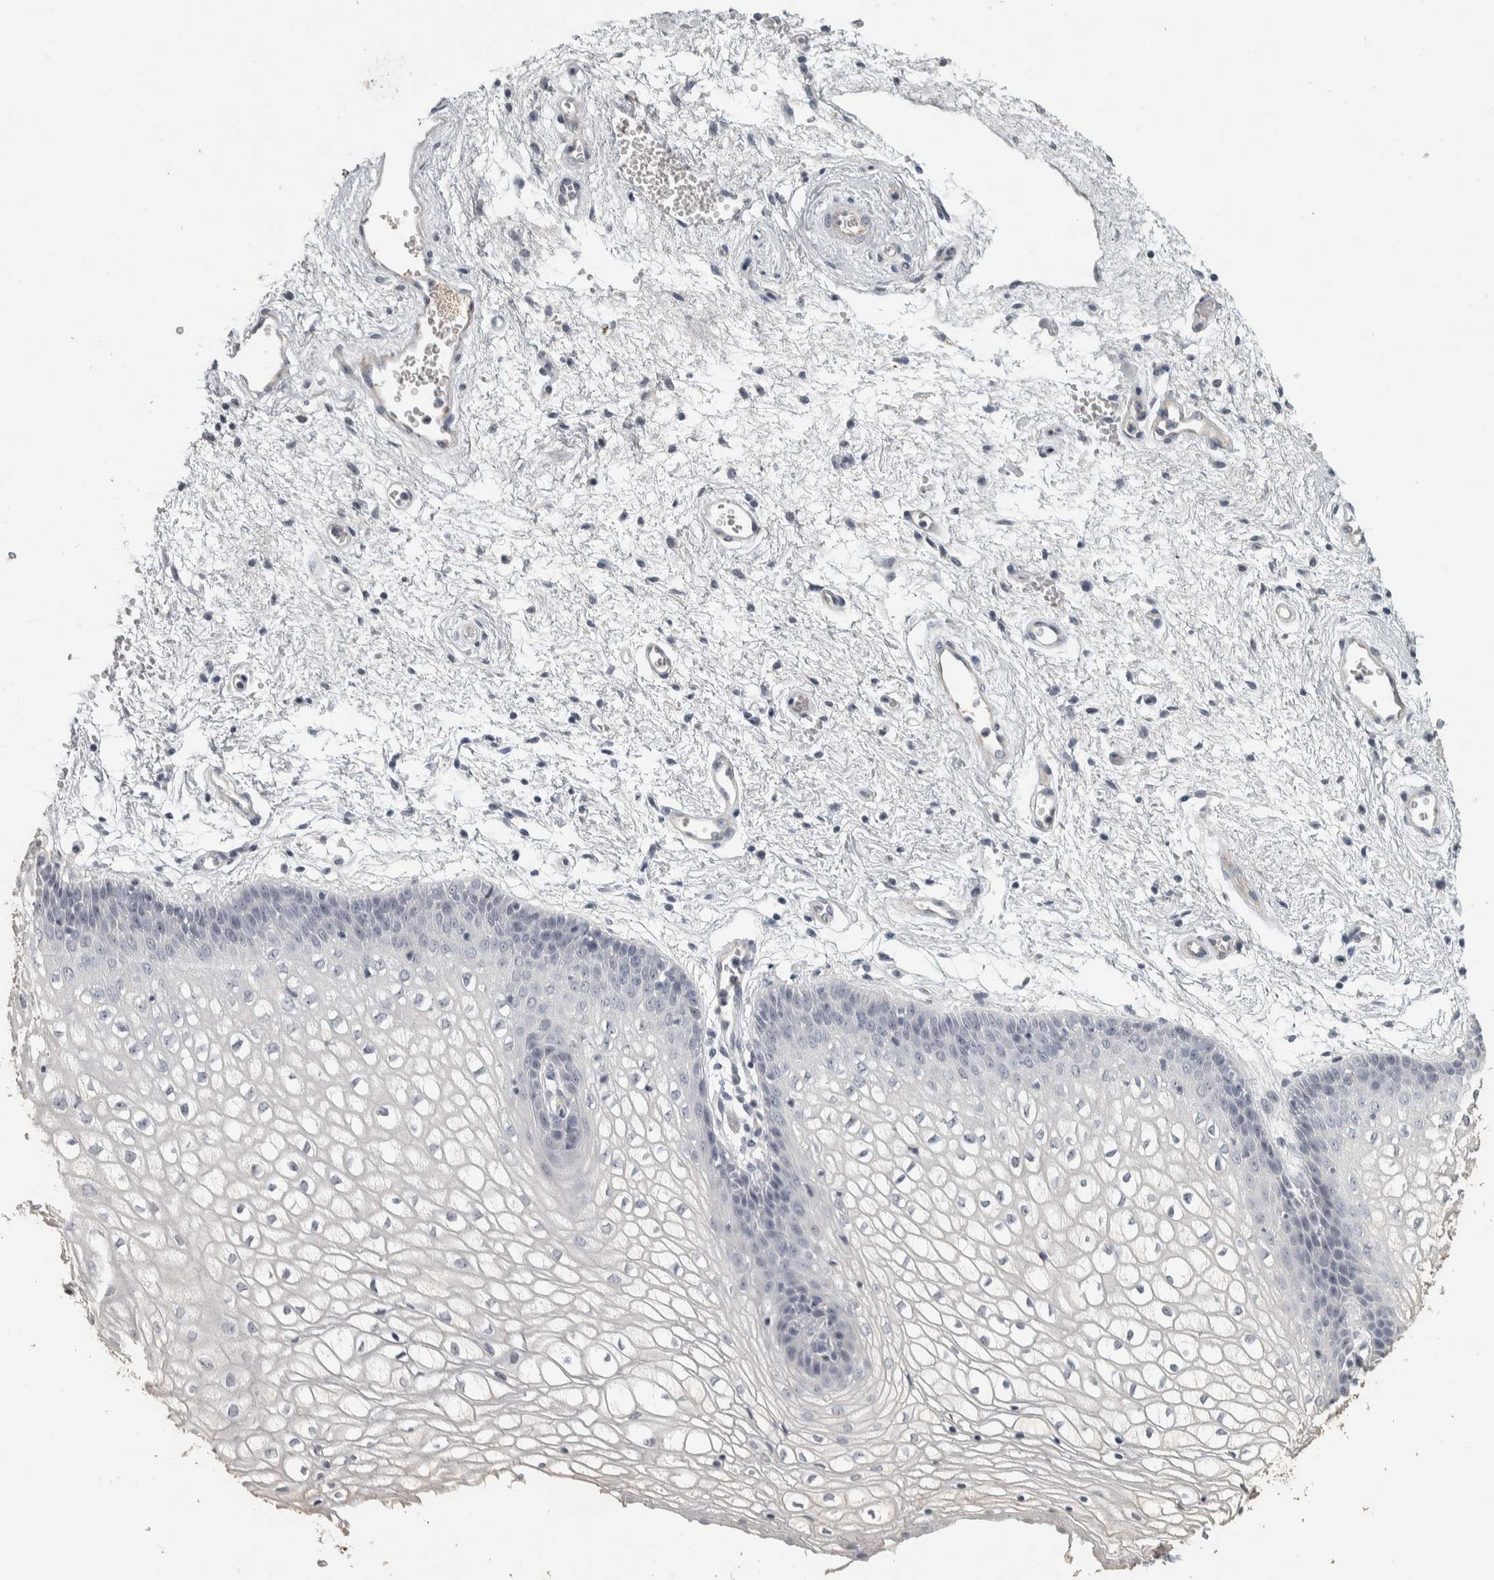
{"staining": {"intensity": "negative", "quantity": "none", "location": "none"}, "tissue": "vagina", "cell_type": "Squamous epithelial cells", "image_type": "normal", "snomed": [{"axis": "morphology", "description": "Normal tissue, NOS"}, {"axis": "topography", "description": "Vagina"}], "caption": "The image displays no significant expression in squamous epithelial cells of vagina. Nuclei are stained in blue.", "gene": "DCAF10", "patient": {"sex": "female", "age": 34}}